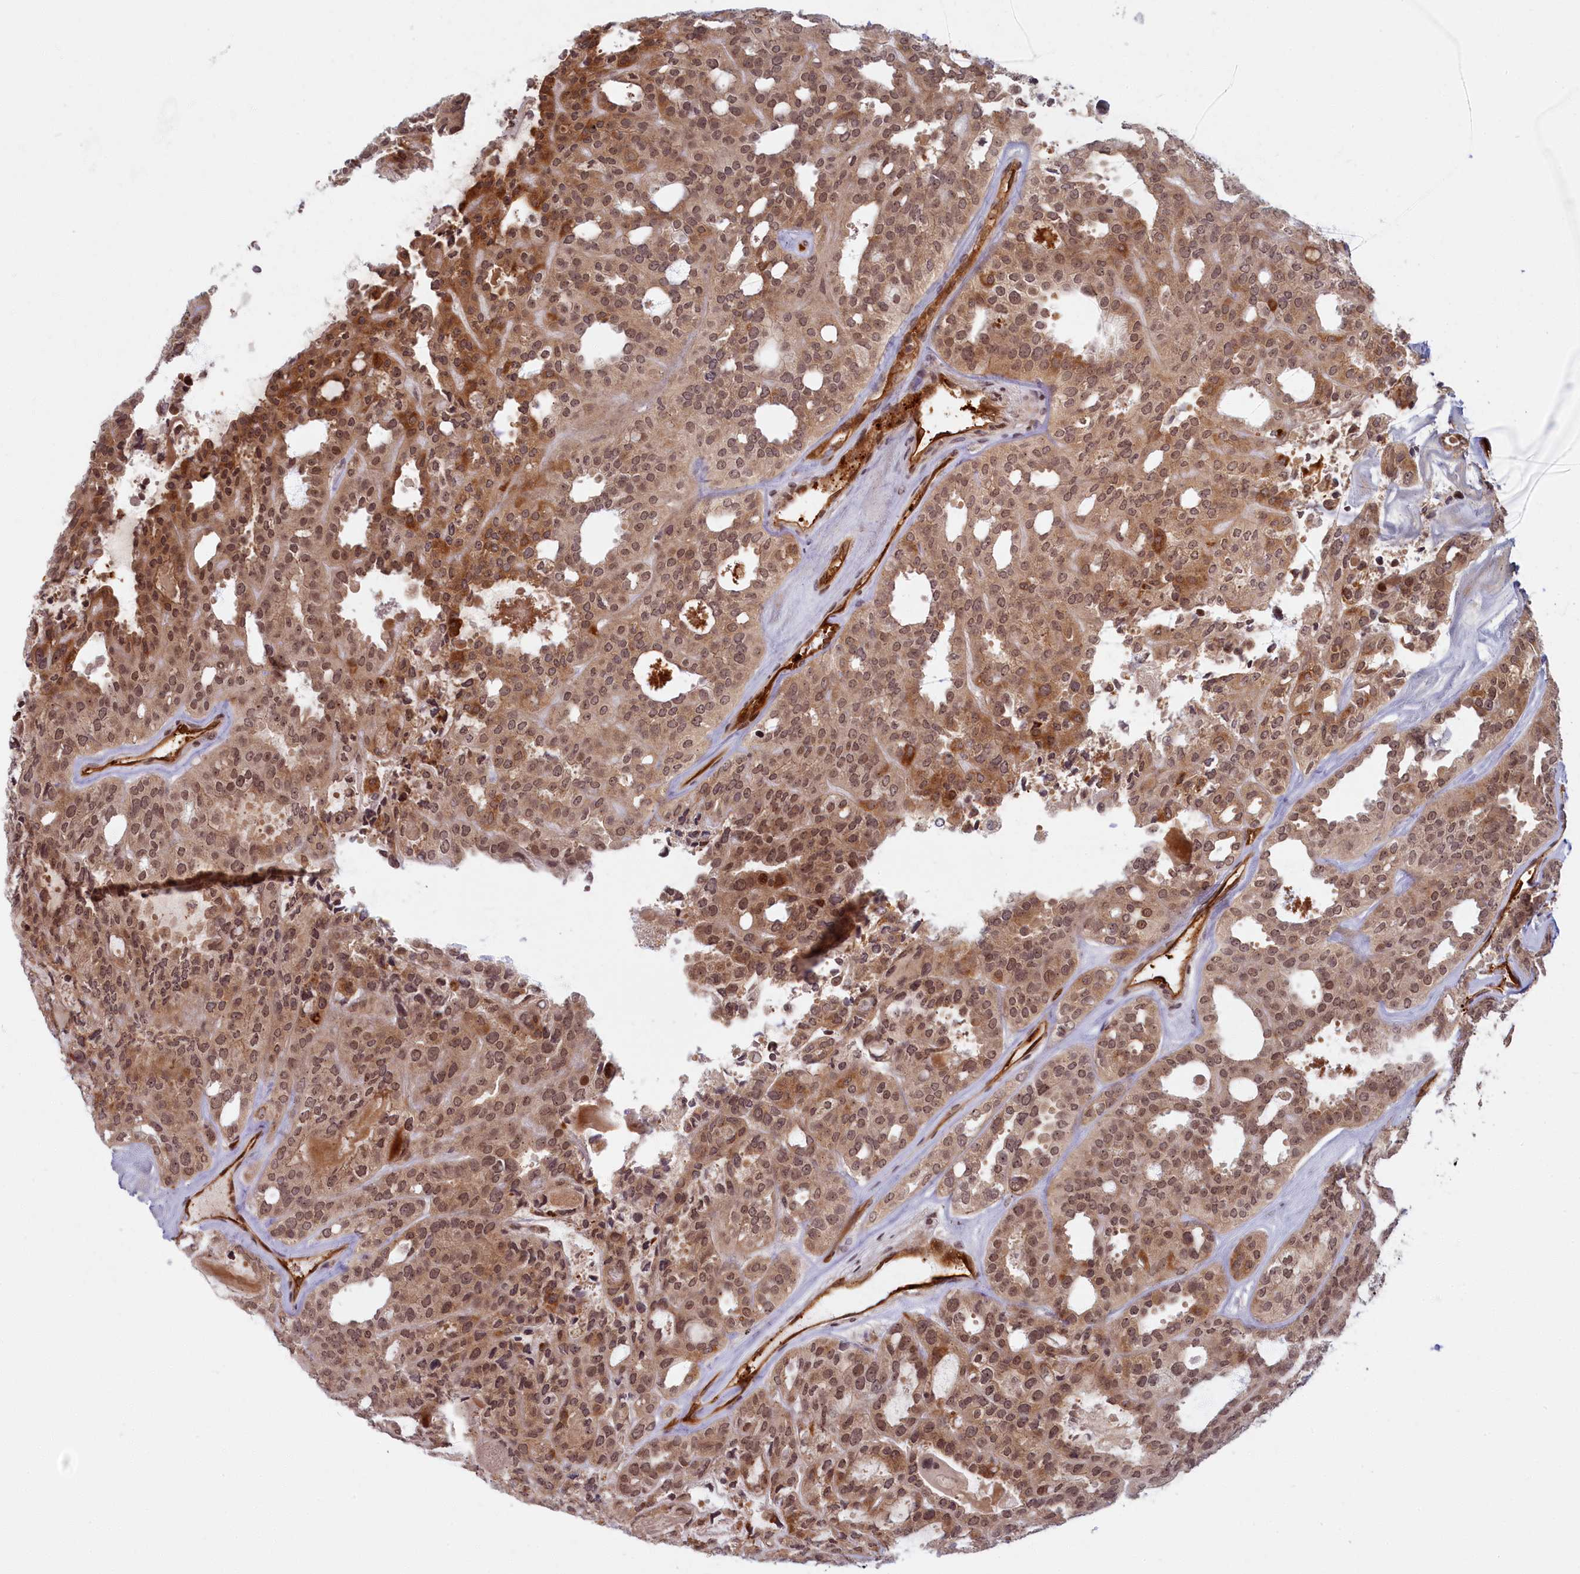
{"staining": {"intensity": "moderate", "quantity": ">75%", "location": "cytoplasmic/membranous,nuclear"}, "tissue": "thyroid cancer", "cell_type": "Tumor cells", "image_type": "cancer", "snomed": [{"axis": "morphology", "description": "Follicular adenoma carcinoma, NOS"}, {"axis": "topography", "description": "Thyroid gland"}], "caption": "Brown immunohistochemical staining in thyroid cancer displays moderate cytoplasmic/membranous and nuclear expression in about >75% of tumor cells.", "gene": "SNRK", "patient": {"sex": "male", "age": 75}}